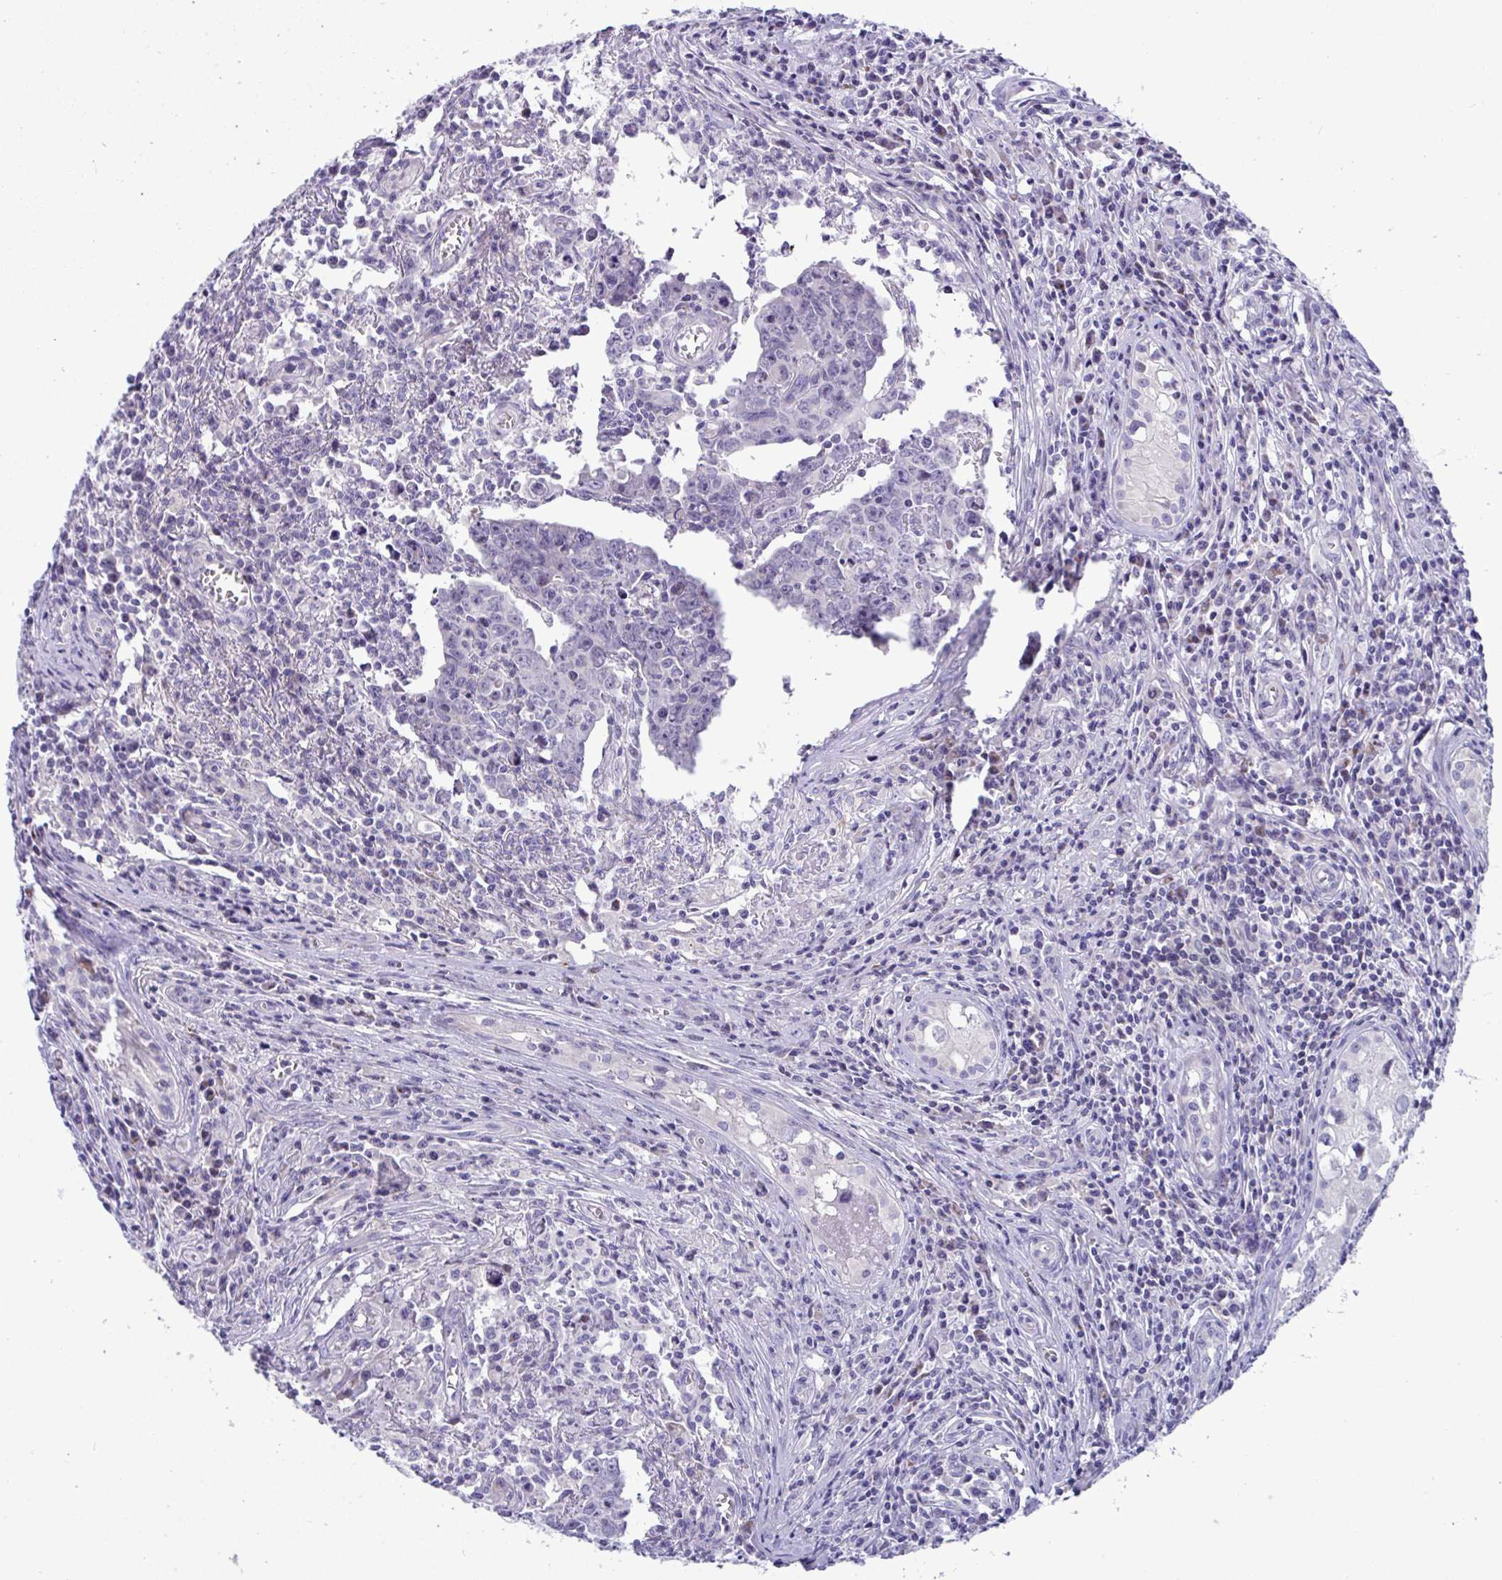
{"staining": {"intensity": "negative", "quantity": "none", "location": "none"}, "tissue": "testis cancer", "cell_type": "Tumor cells", "image_type": "cancer", "snomed": [{"axis": "morphology", "description": "Carcinoma, Embryonal, NOS"}, {"axis": "topography", "description": "Testis"}], "caption": "The immunohistochemistry micrograph has no significant staining in tumor cells of testis cancer (embryonal carcinoma) tissue.", "gene": "DTX3", "patient": {"sex": "male", "age": 22}}